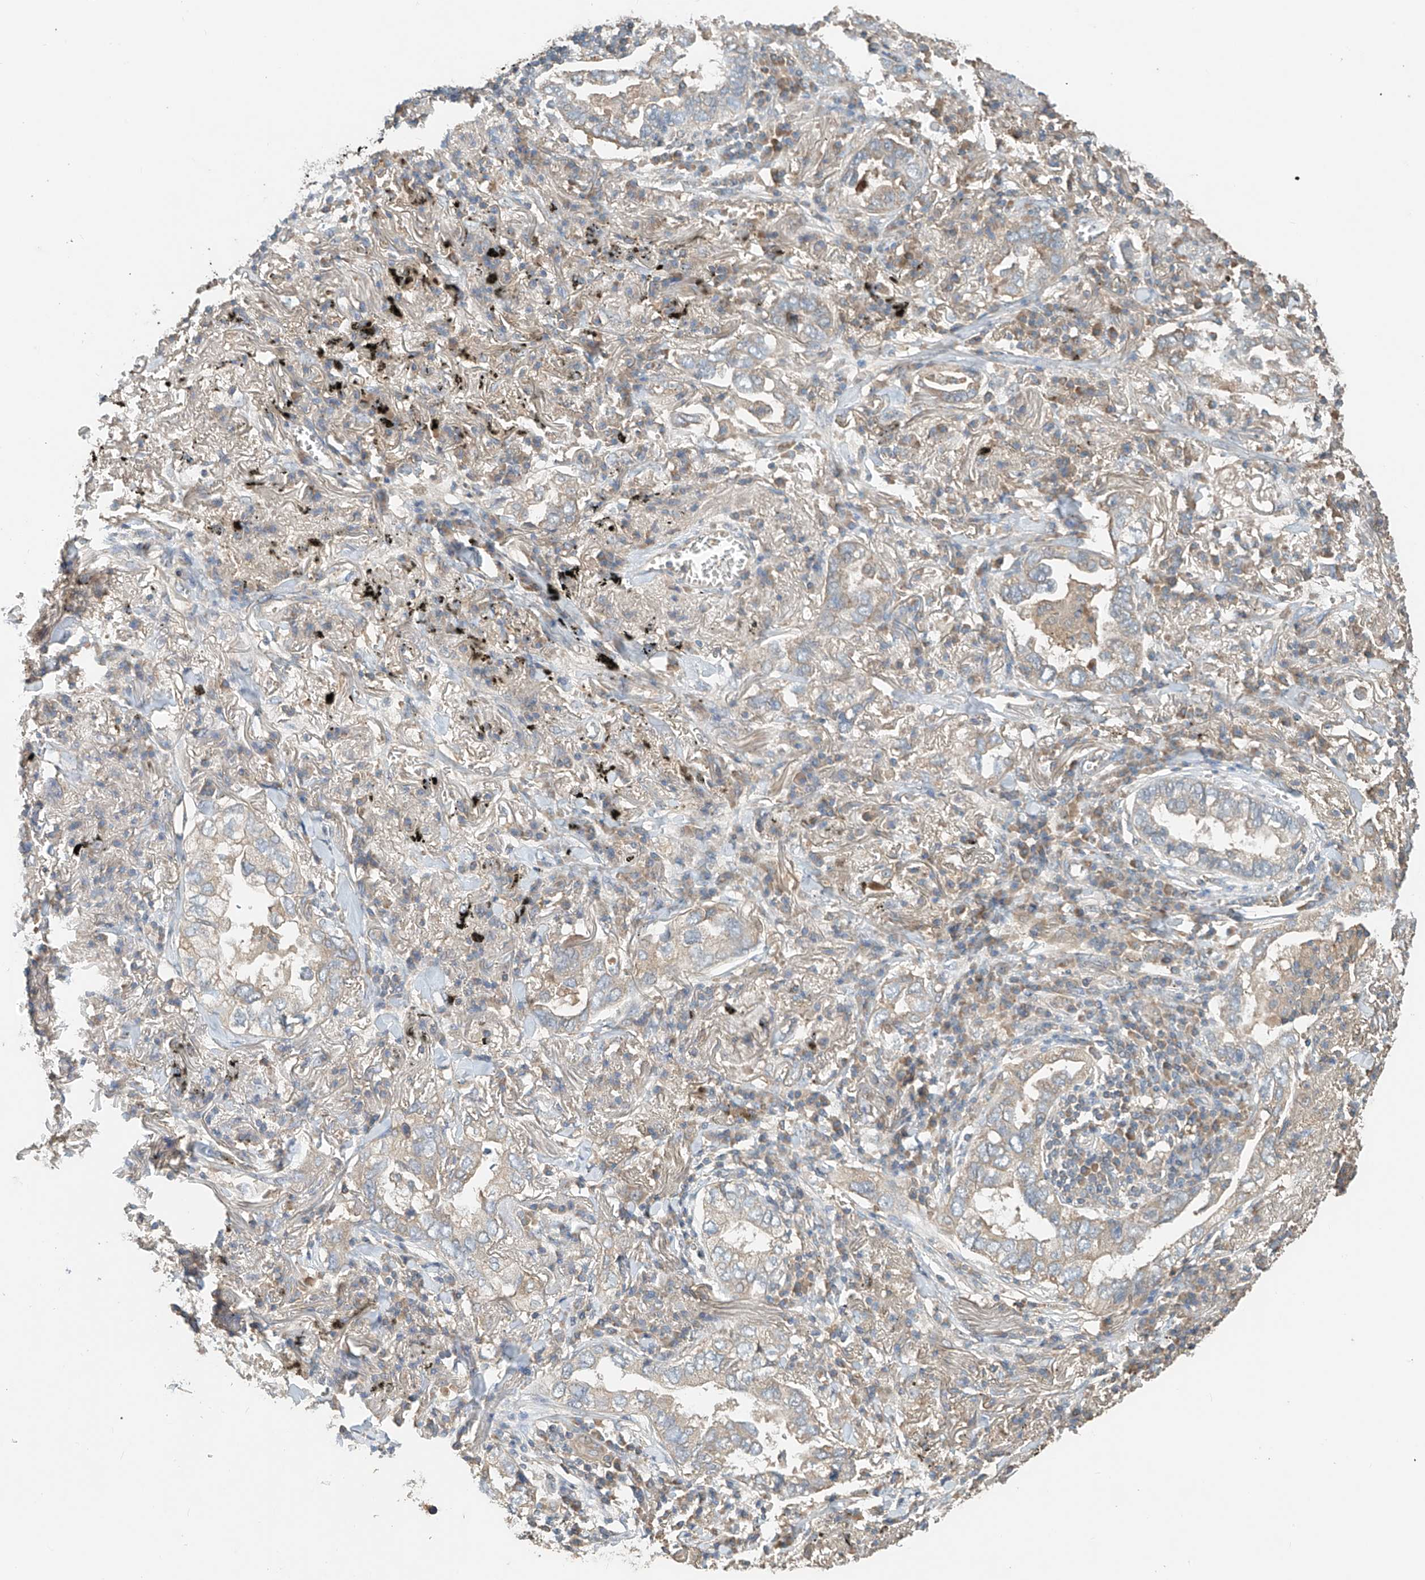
{"staining": {"intensity": "negative", "quantity": "none", "location": "none"}, "tissue": "lung cancer", "cell_type": "Tumor cells", "image_type": "cancer", "snomed": [{"axis": "morphology", "description": "Adenocarcinoma, NOS"}, {"axis": "topography", "description": "Lung"}], "caption": "IHC of lung cancer exhibits no staining in tumor cells. (DAB IHC, high magnification).", "gene": "GNB1L", "patient": {"sex": "male", "age": 65}}